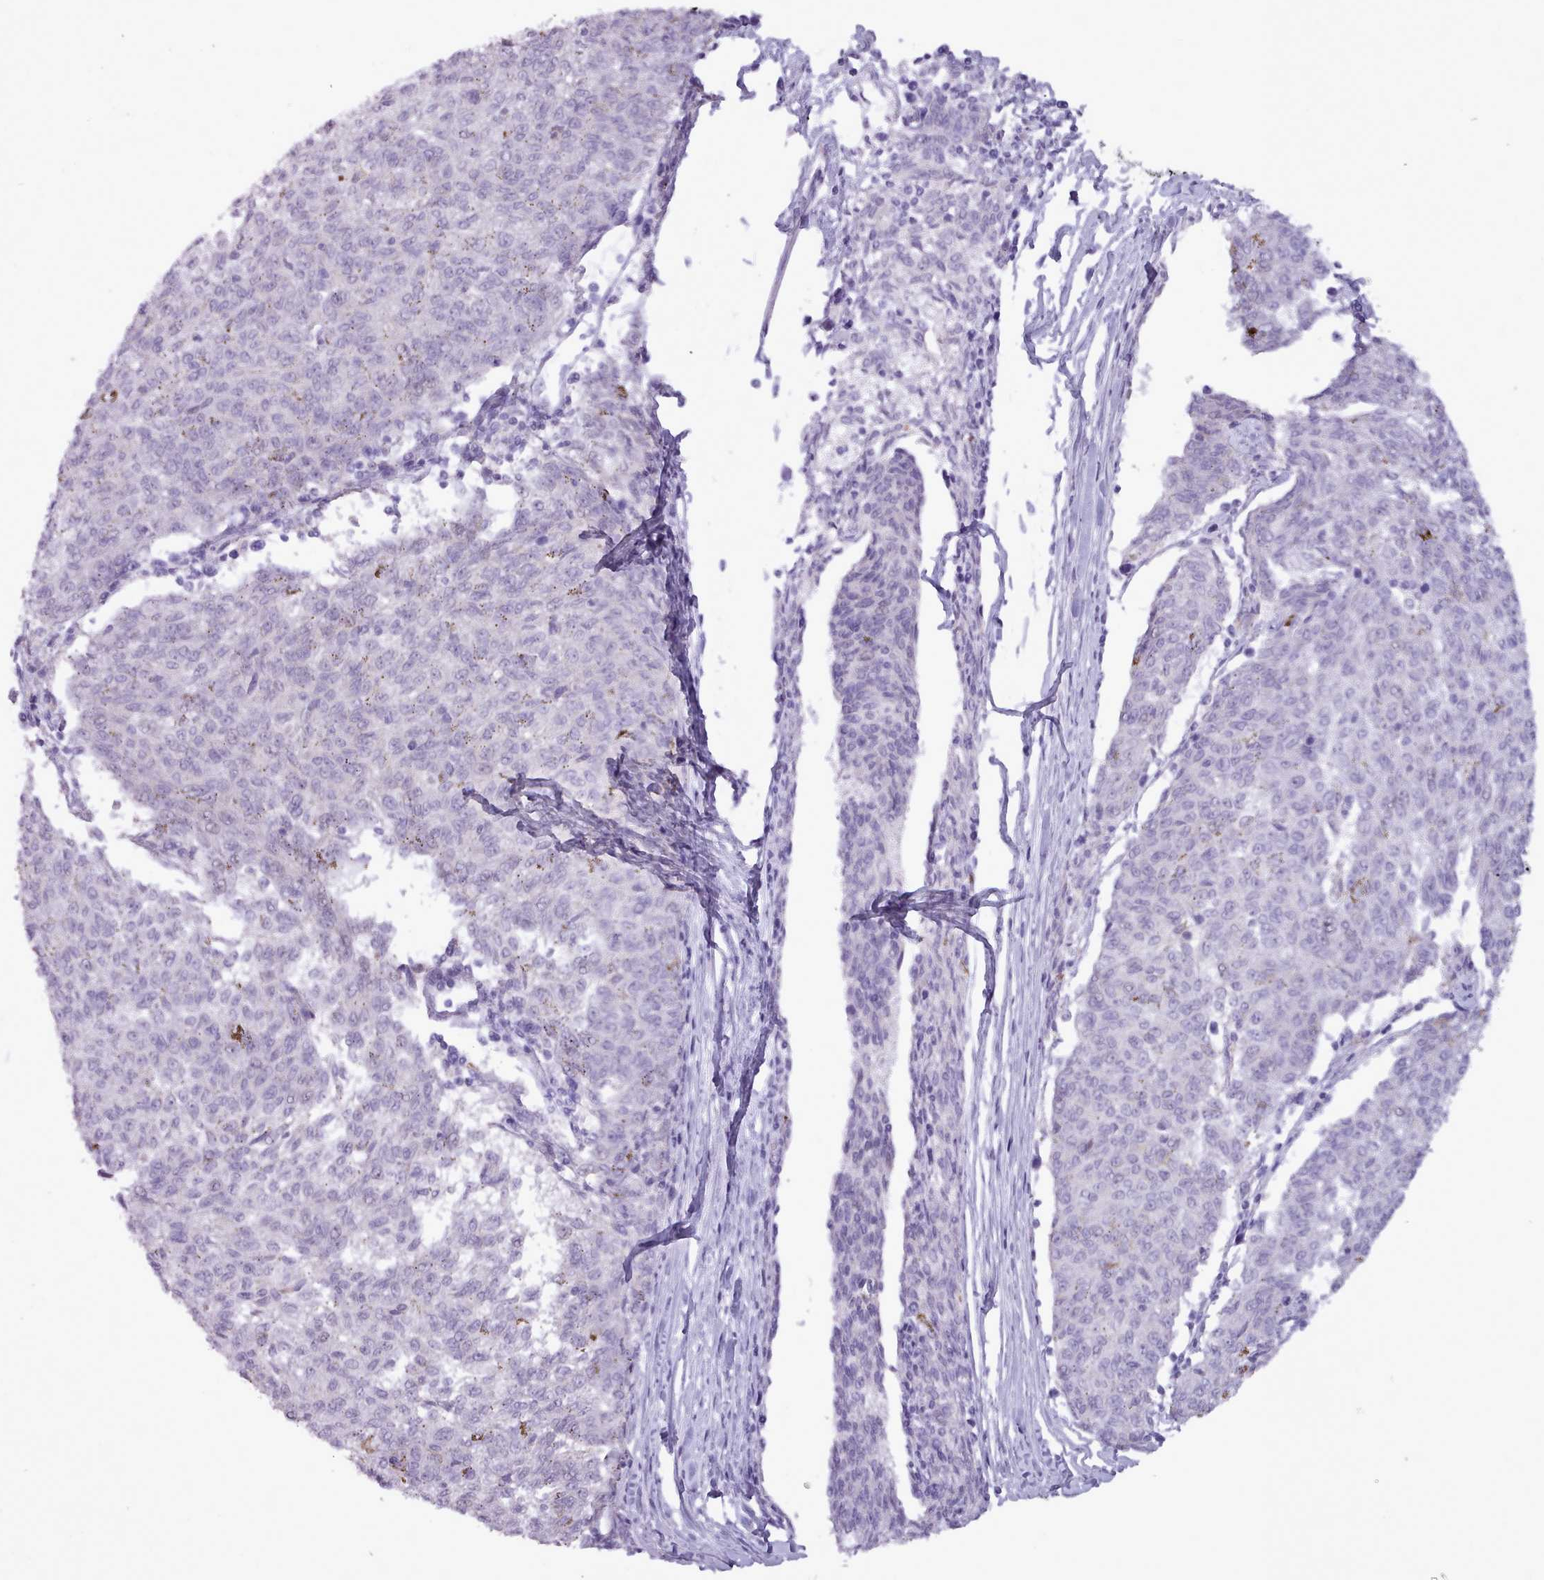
{"staining": {"intensity": "negative", "quantity": "none", "location": "none"}, "tissue": "melanoma", "cell_type": "Tumor cells", "image_type": "cancer", "snomed": [{"axis": "morphology", "description": "Malignant melanoma, NOS"}, {"axis": "topography", "description": "Skin"}], "caption": "Image shows no significant protein staining in tumor cells of melanoma.", "gene": "BDKRB2", "patient": {"sex": "female", "age": 72}}